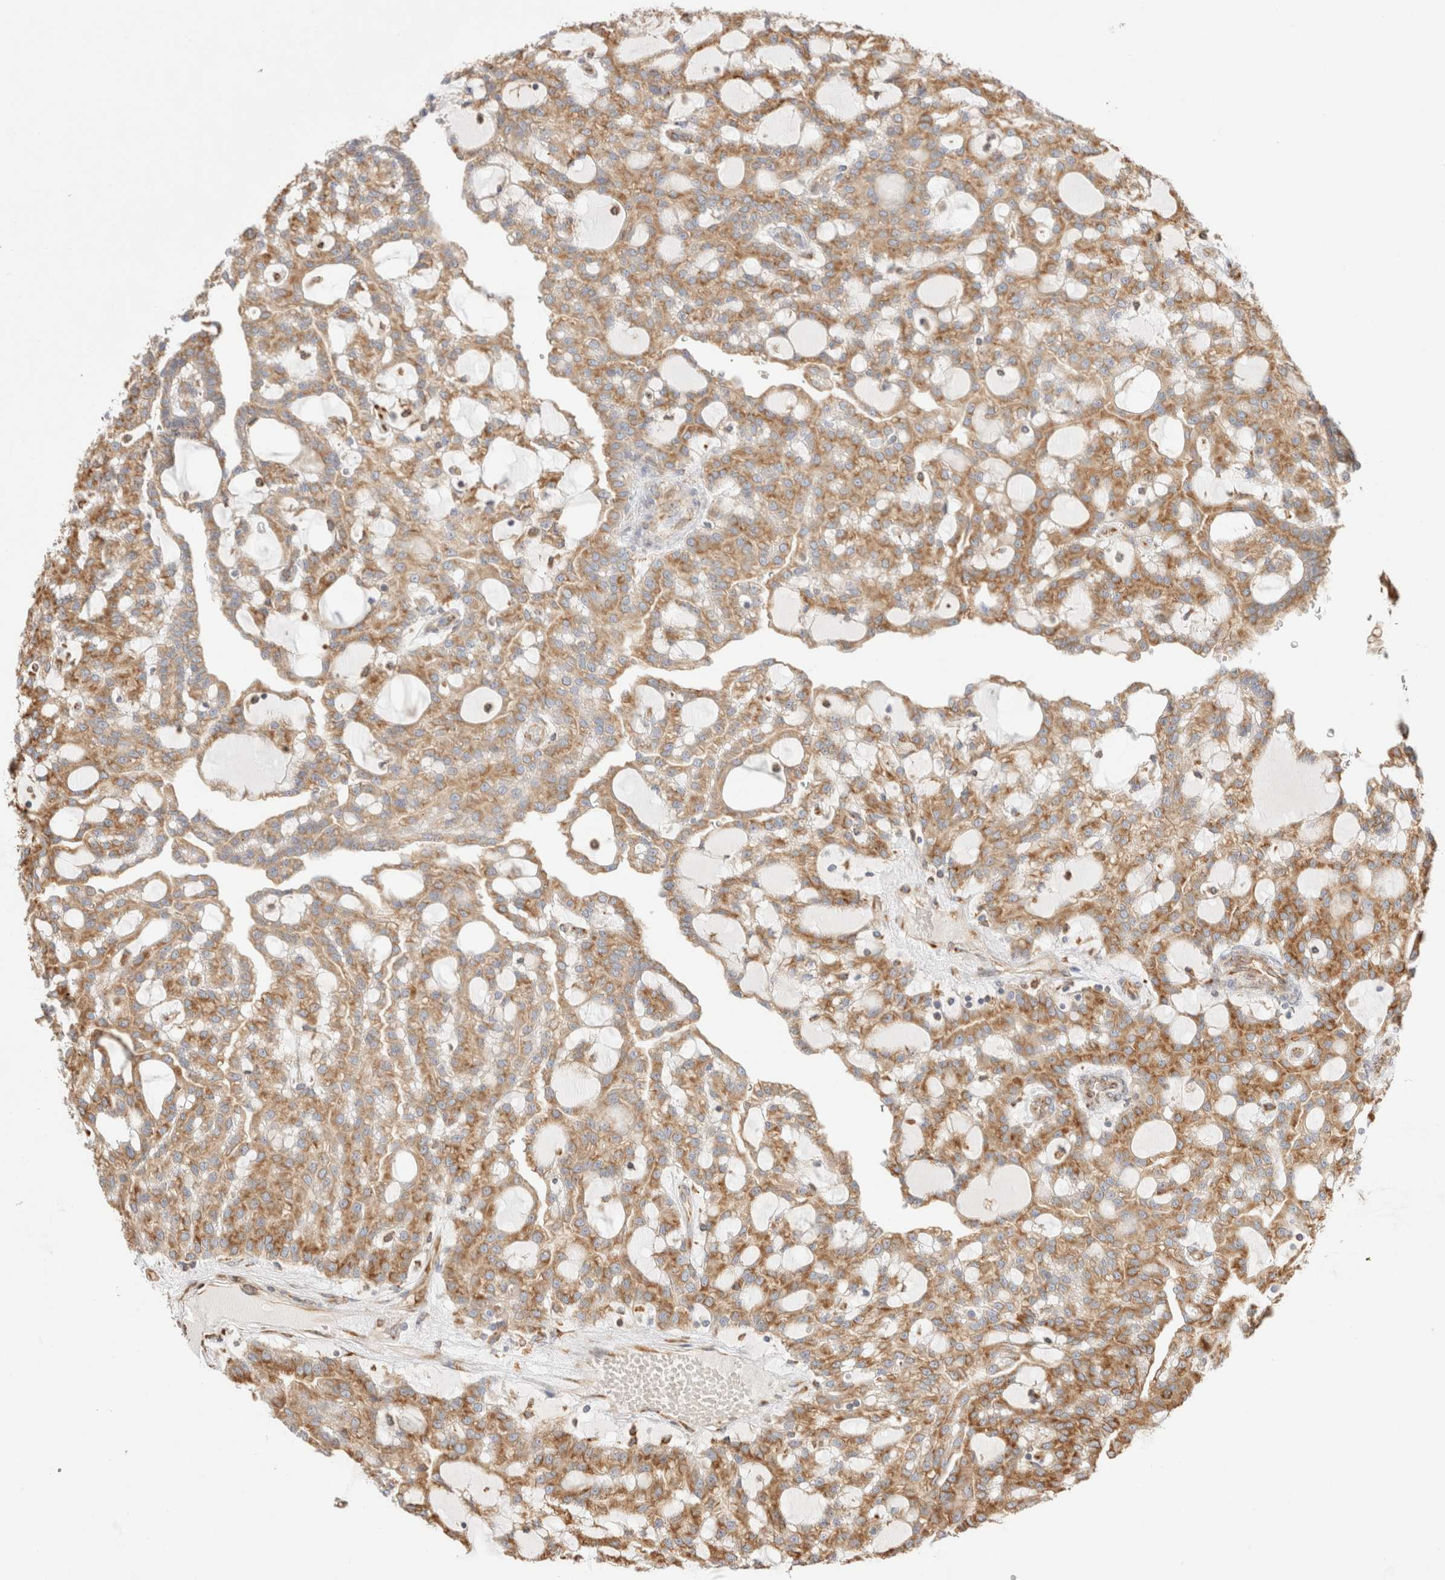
{"staining": {"intensity": "moderate", "quantity": ">75%", "location": "cytoplasmic/membranous"}, "tissue": "renal cancer", "cell_type": "Tumor cells", "image_type": "cancer", "snomed": [{"axis": "morphology", "description": "Adenocarcinoma, NOS"}, {"axis": "topography", "description": "Kidney"}], "caption": "A brown stain shows moderate cytoplasmic/membranous expression of a protein in human adenocarcinoma (renal) tumor cells.", "gene": "ZC2HC1A", "patient": {"sex": "male", "age": 63}}